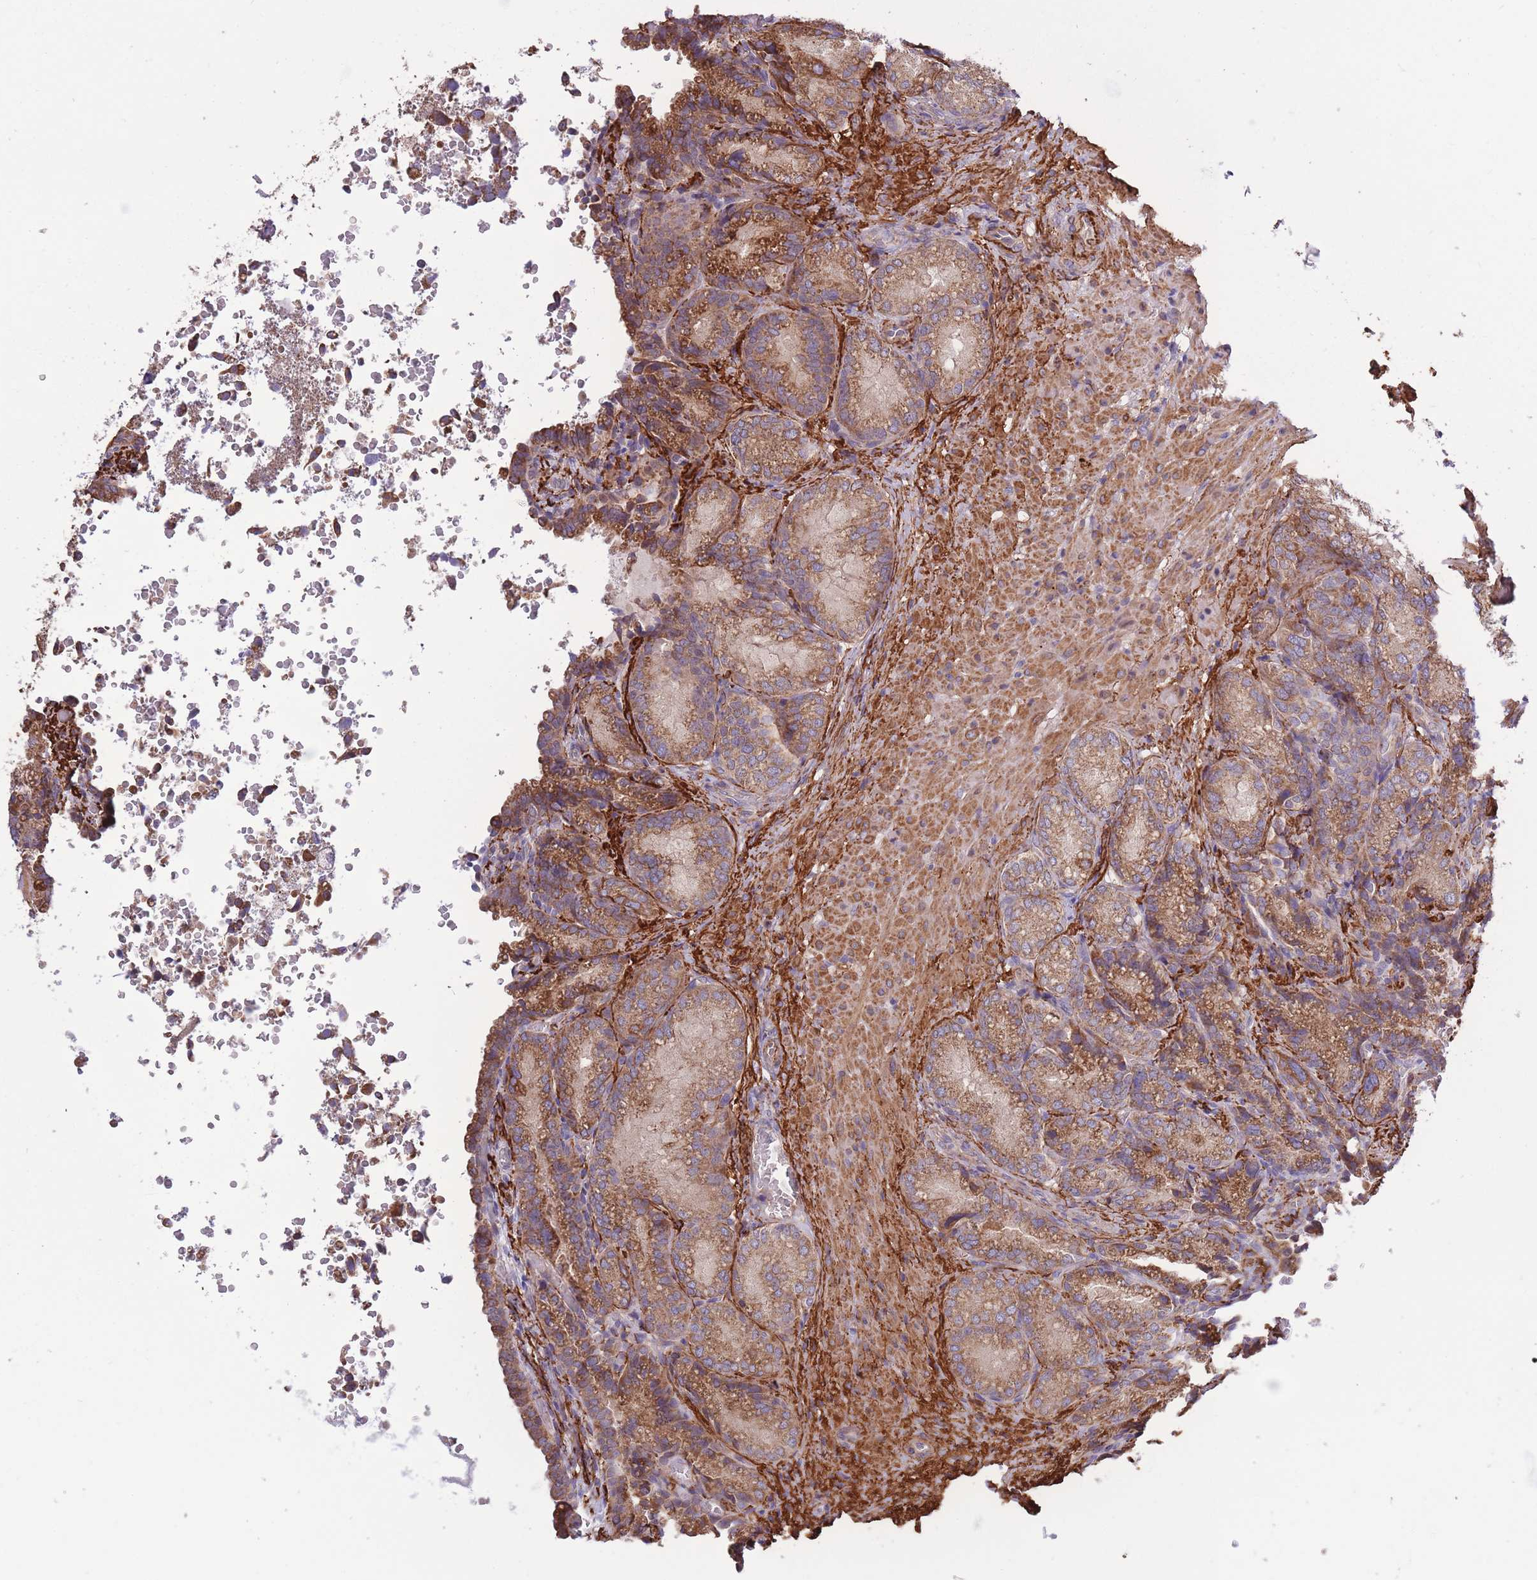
{"staining": {"intensity": "moderate", "quantity": ">75%", "location": "cytoplasmic/membranous"}, "tissue": "seminal vesicle", "cell_type": "Glandular cells", "image_type": "normal", "snomed": [{"axis": "morphology", "description": "Normal tissue, NOS"}, {"axis": "topography", "description": "Seminal veicle"}], "caption": "This photomicrograph shows IHC staining of benign human seminal vesicle, with medium moderate cytoplasmic/membranous staining in about >75% of glandular cells.", "gene": "ATP13A2", "patient": {"sex": "male", "age": 58}}